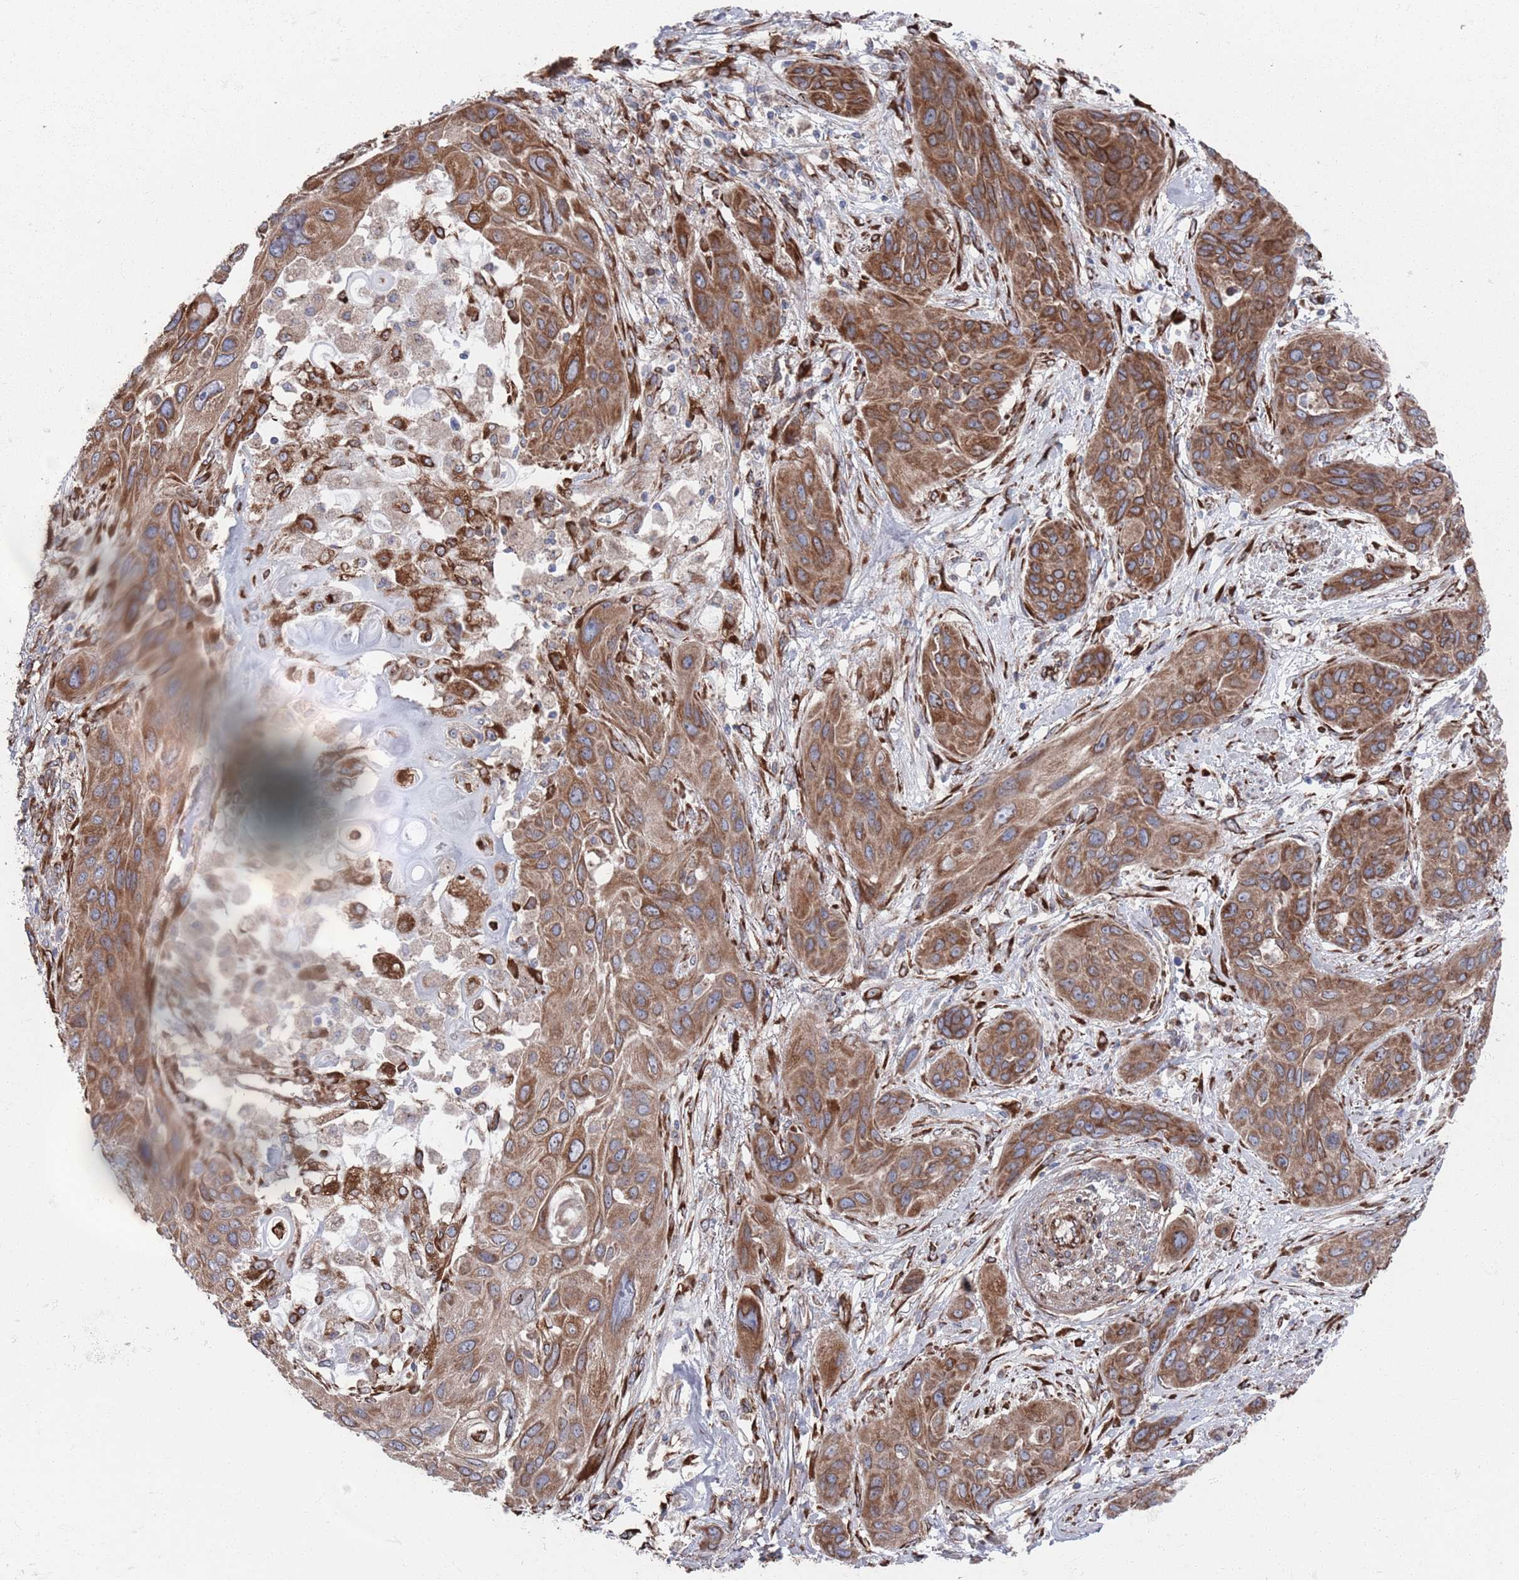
{"staining": {"intensity": "moderate", "quantity": ">75%", "location": "cytoplasmic/membranous"}, "tissue": "lung cancer", "cell_type": "Tumor cells", "image_type": "cancer", "snomed": [{"axis": "morphology", "description": "Squamous cell carcinoma, NOS"}, {"axis": "topography", "description": "Lung"}], "caption": "IHC of human squamous cell carcinoma (lung) shows medium levels of moderate cytoplasmic/membranous expression in about >75% of tumor cells.", "gene": "CCDC106", "patient": {"sex": "female", "age": 70}}